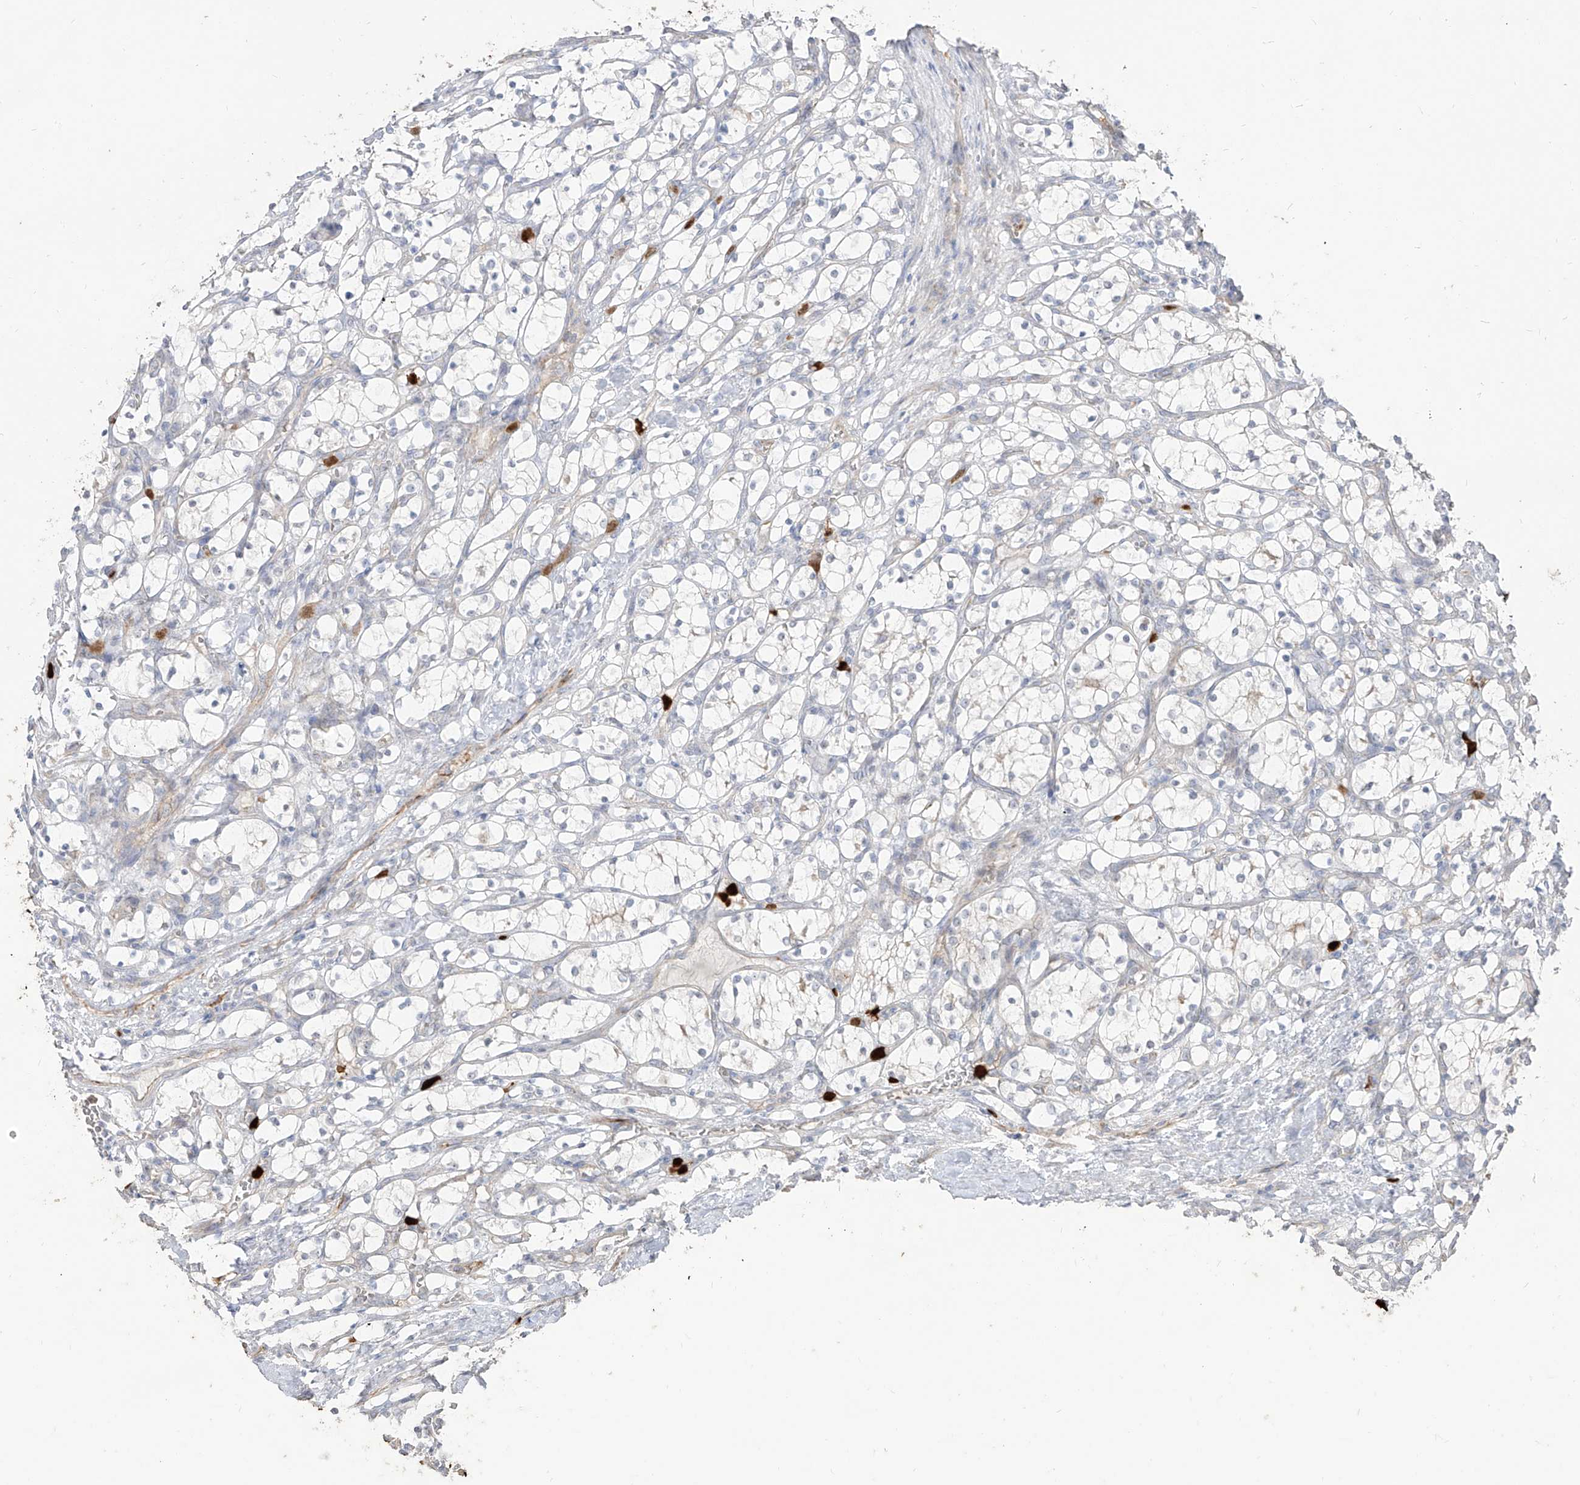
{"staining": {"intensity": "negative", "quantity": "none", "location": "none"}, "tissue": "renal cancer", "cell_type": "Tumor cells", "image_type": "cancer", "snomed": [{"axis": "morphology", "description": "Adenocarcinoma, NOS"}, {"axis": "topography", "description": "Kidney"}], "caption": "Photomicrograph shows no significant protein expression in tumor cells of renal cancer.", "gene": "ZNF227", "patient": {"sex": "female", "age": 69}}